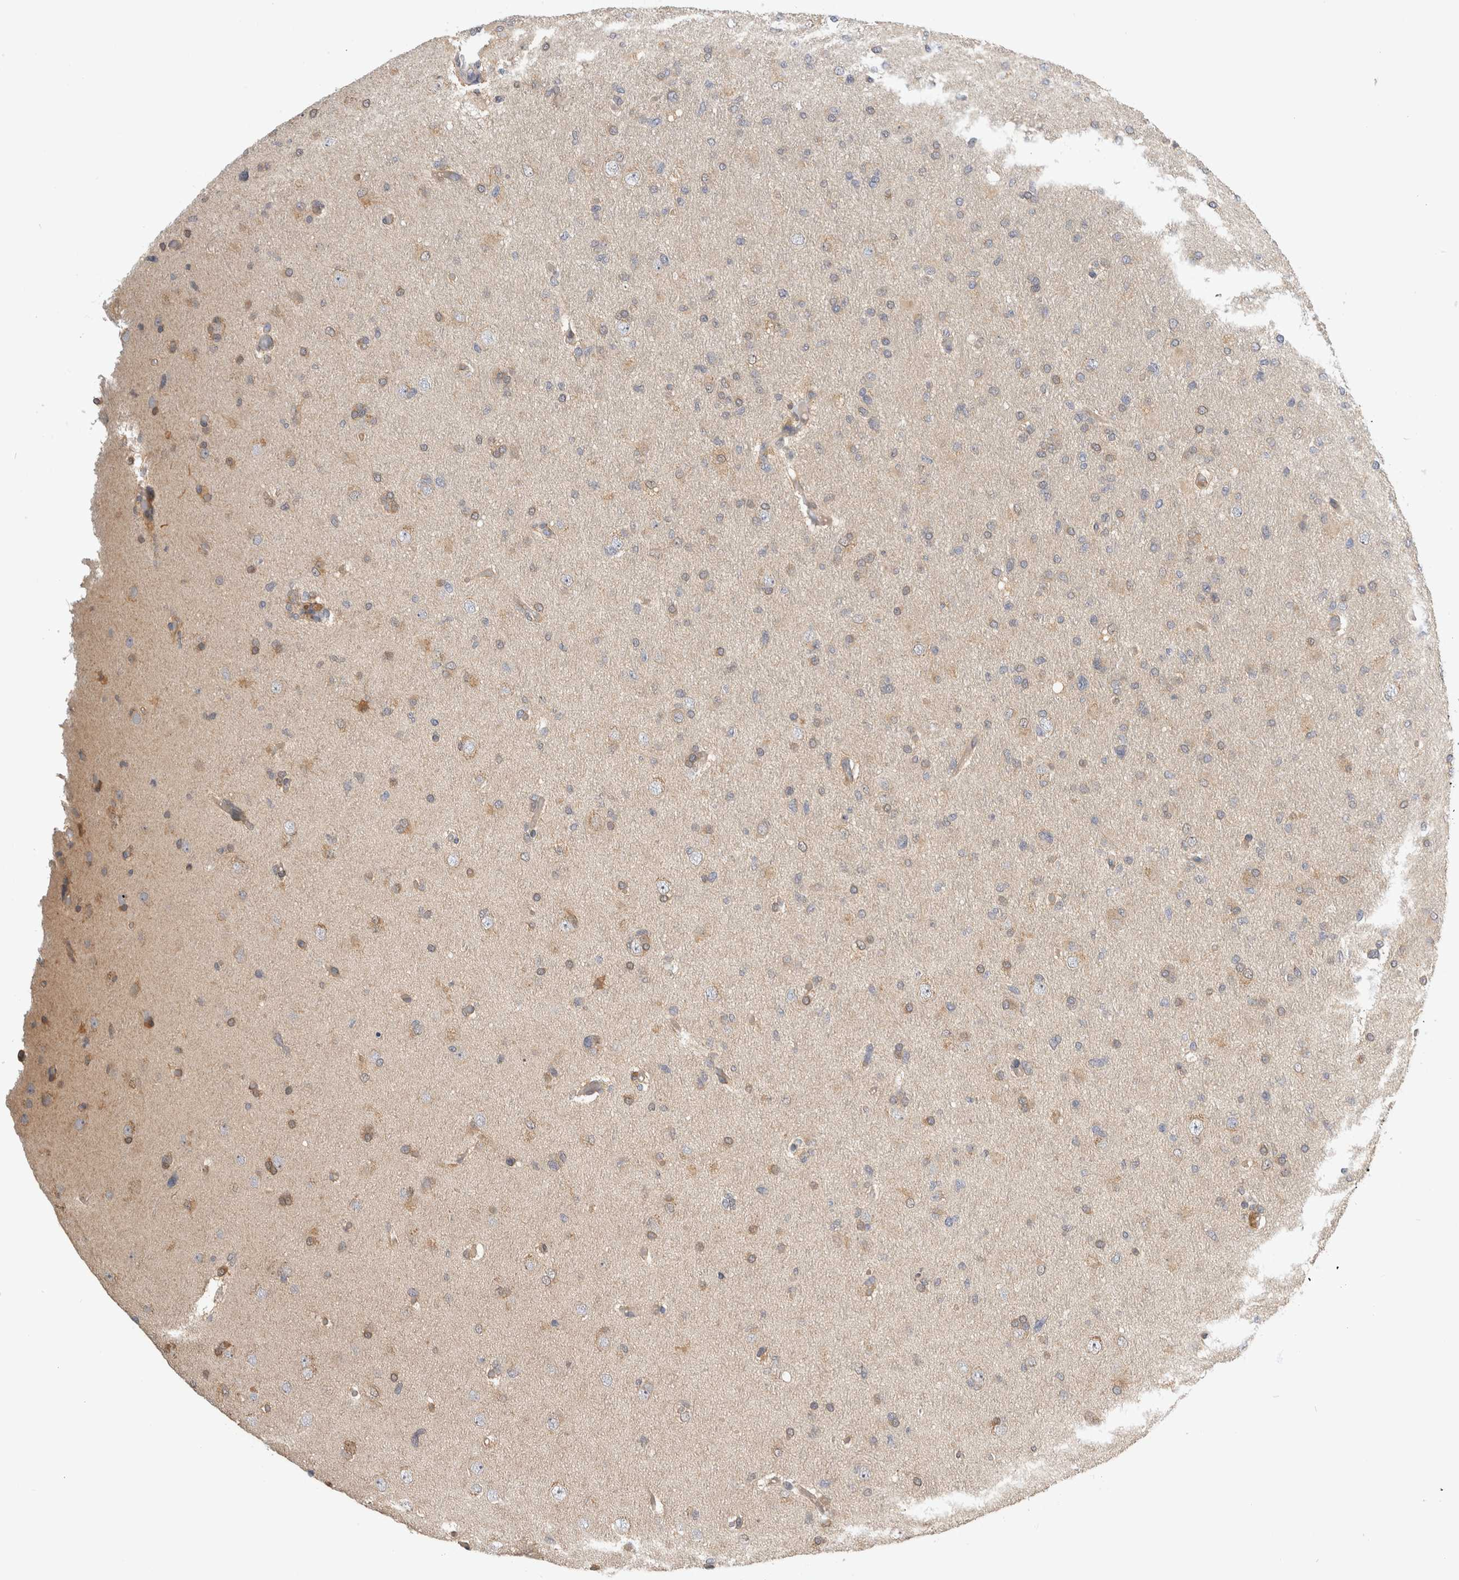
{"staining": {"intensity": "weak", "quantity": "<25%", "location": "cytoplasmic/membranous"}, "tissue": "glioma", "cell_type": "Tumor cells", "image_type": "cancer", "snomed": [{"axis": "morphology", "description": "Glioma, malignant, High grade"}, {"axis": "topography", "description": "Cerebral cortex"}], "caption": "An immunohistochemistry micrograph of glioma is shown. There is no staining in tumor cells of glioma.", "gene": "PGM1", "patient": {"sex": "female", "age": 36}}